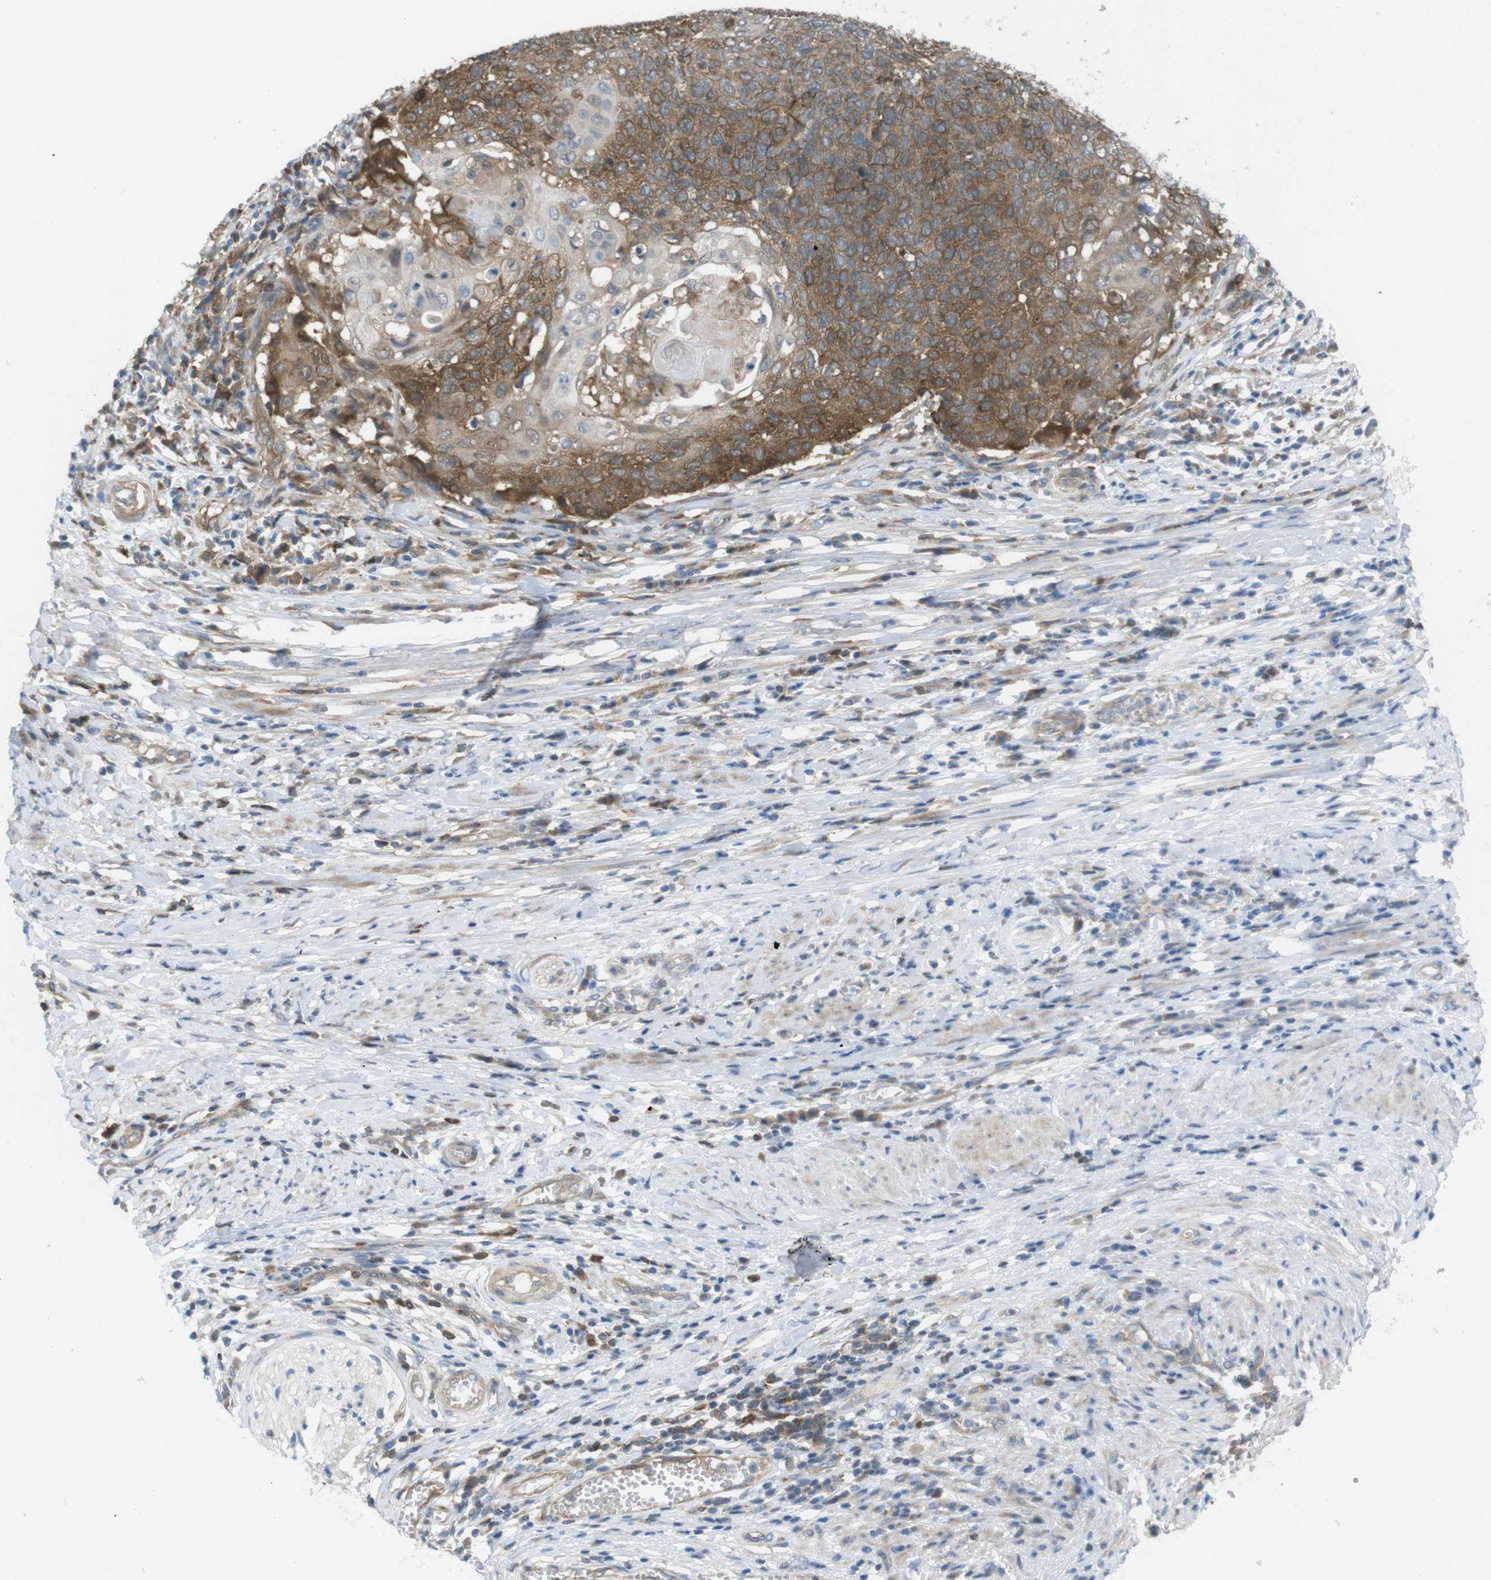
{"staining": {"intensity": "moderate", "quantity": ">75%", "location": "cytoplasmic/membranous"}, "tissue": "cervical cancer", "cell_type": "Tumor cells", "image_type": "cancer", "snomed": [{"axis": "morphology", "description": "Squamous cell carcinoma, NOS"}, {"axis": "topography", "description": "Cervix"}], "caption": "The photomicrograph reveals a brown stain indicating the presence of a protein in the cytoplasmic/membranous of tumor cells in cervical squamous cell carcinoma. (brown staining indicates protein expression, while blue staining denotes nuclei).", "gene": "MTHFD1", "patient": {"sex": "female", "age": 39}}